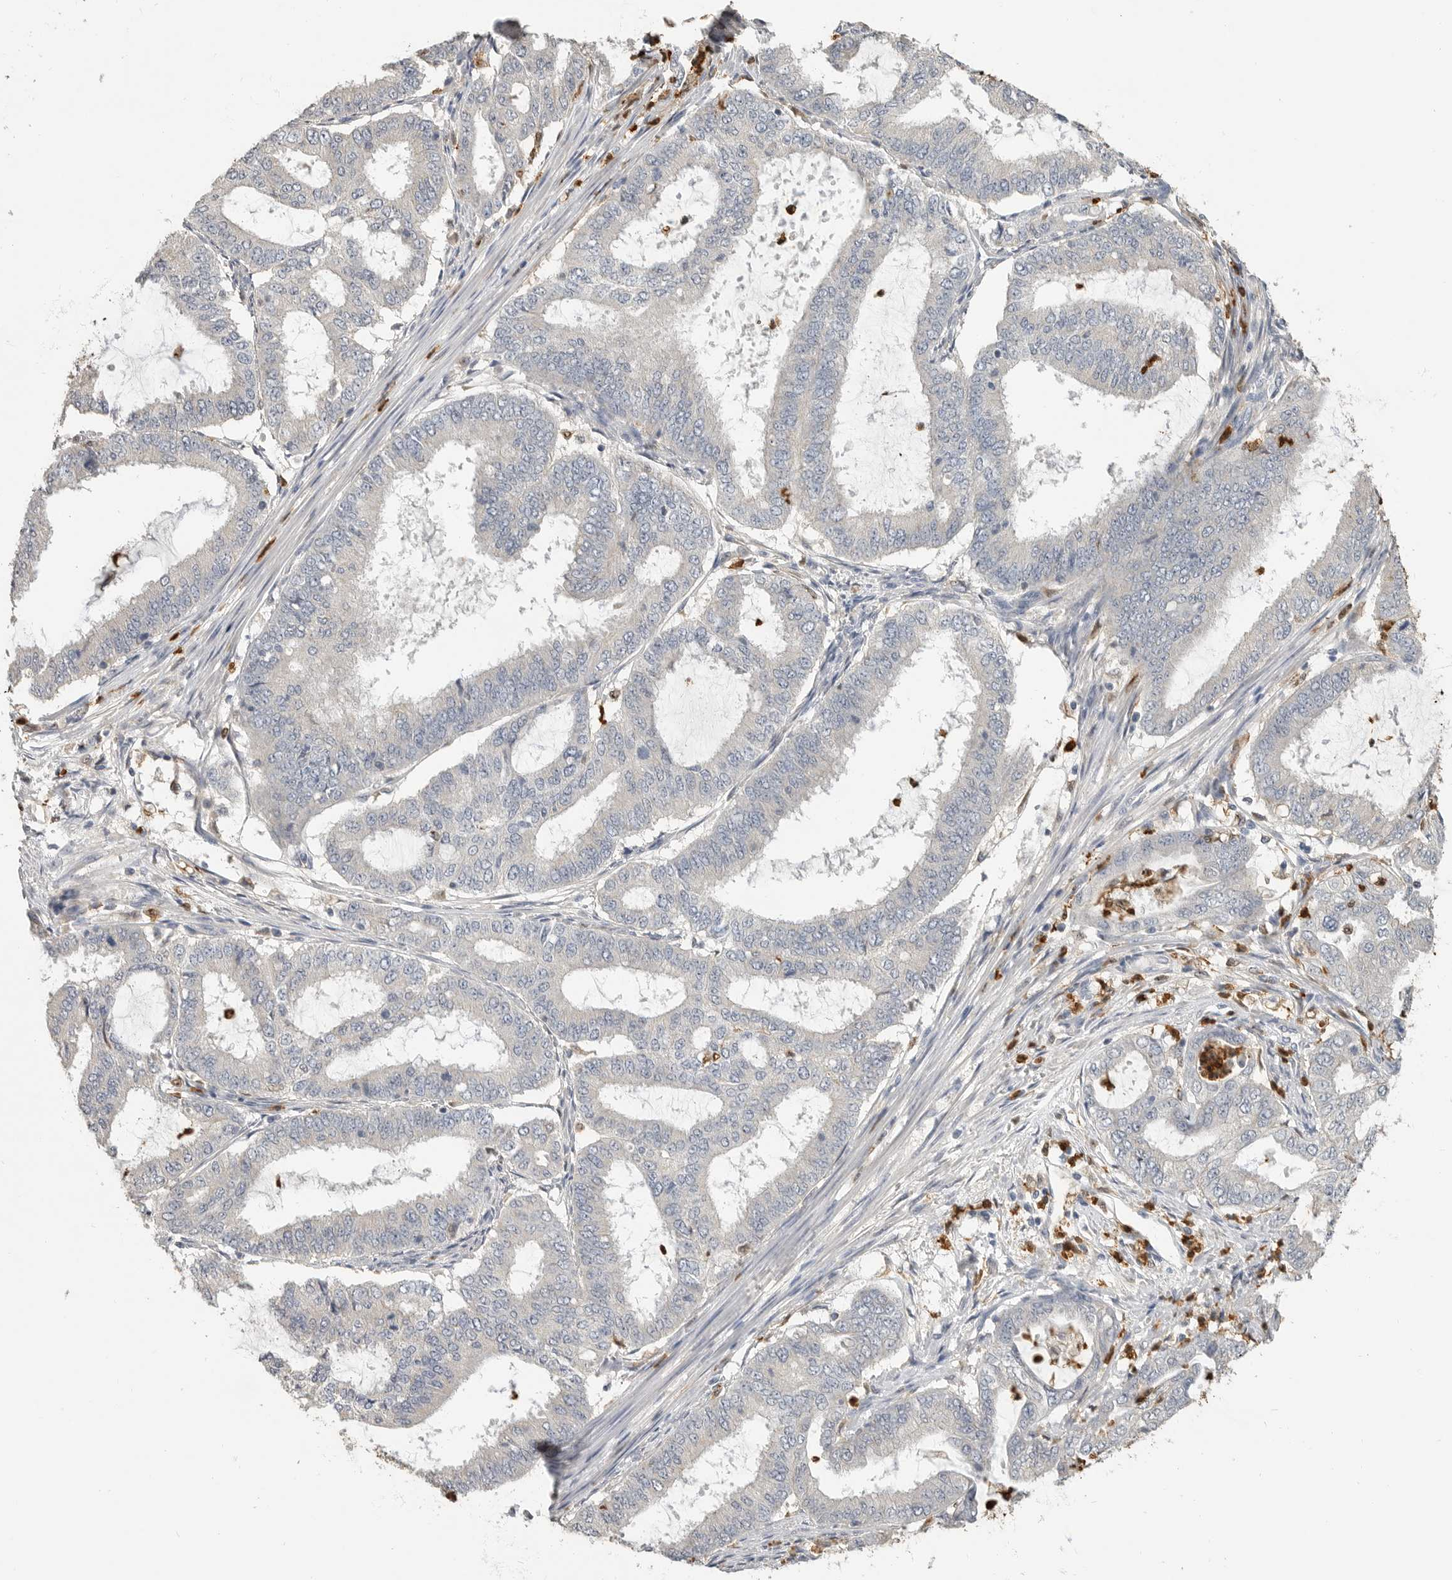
{"staining": {"intensity": "negative", "quantity": "none", "location": "none"}, "tissue": "endometrial cancer", "cell_type": "Tumor cells", "image_type": "cancer", "snomed": [{"axis": "morphology", "description": "Adenocarcinoma, NOS"}, {"axis": "topography", "description": "Endometrium"}], "caption": "Human endometrial cancer stained for a protein using immunohistochemistry (IHC) reveals no expression in tumor cells.", "gene": "LTBR", "patient": {"sex": "female", "age": 51}}